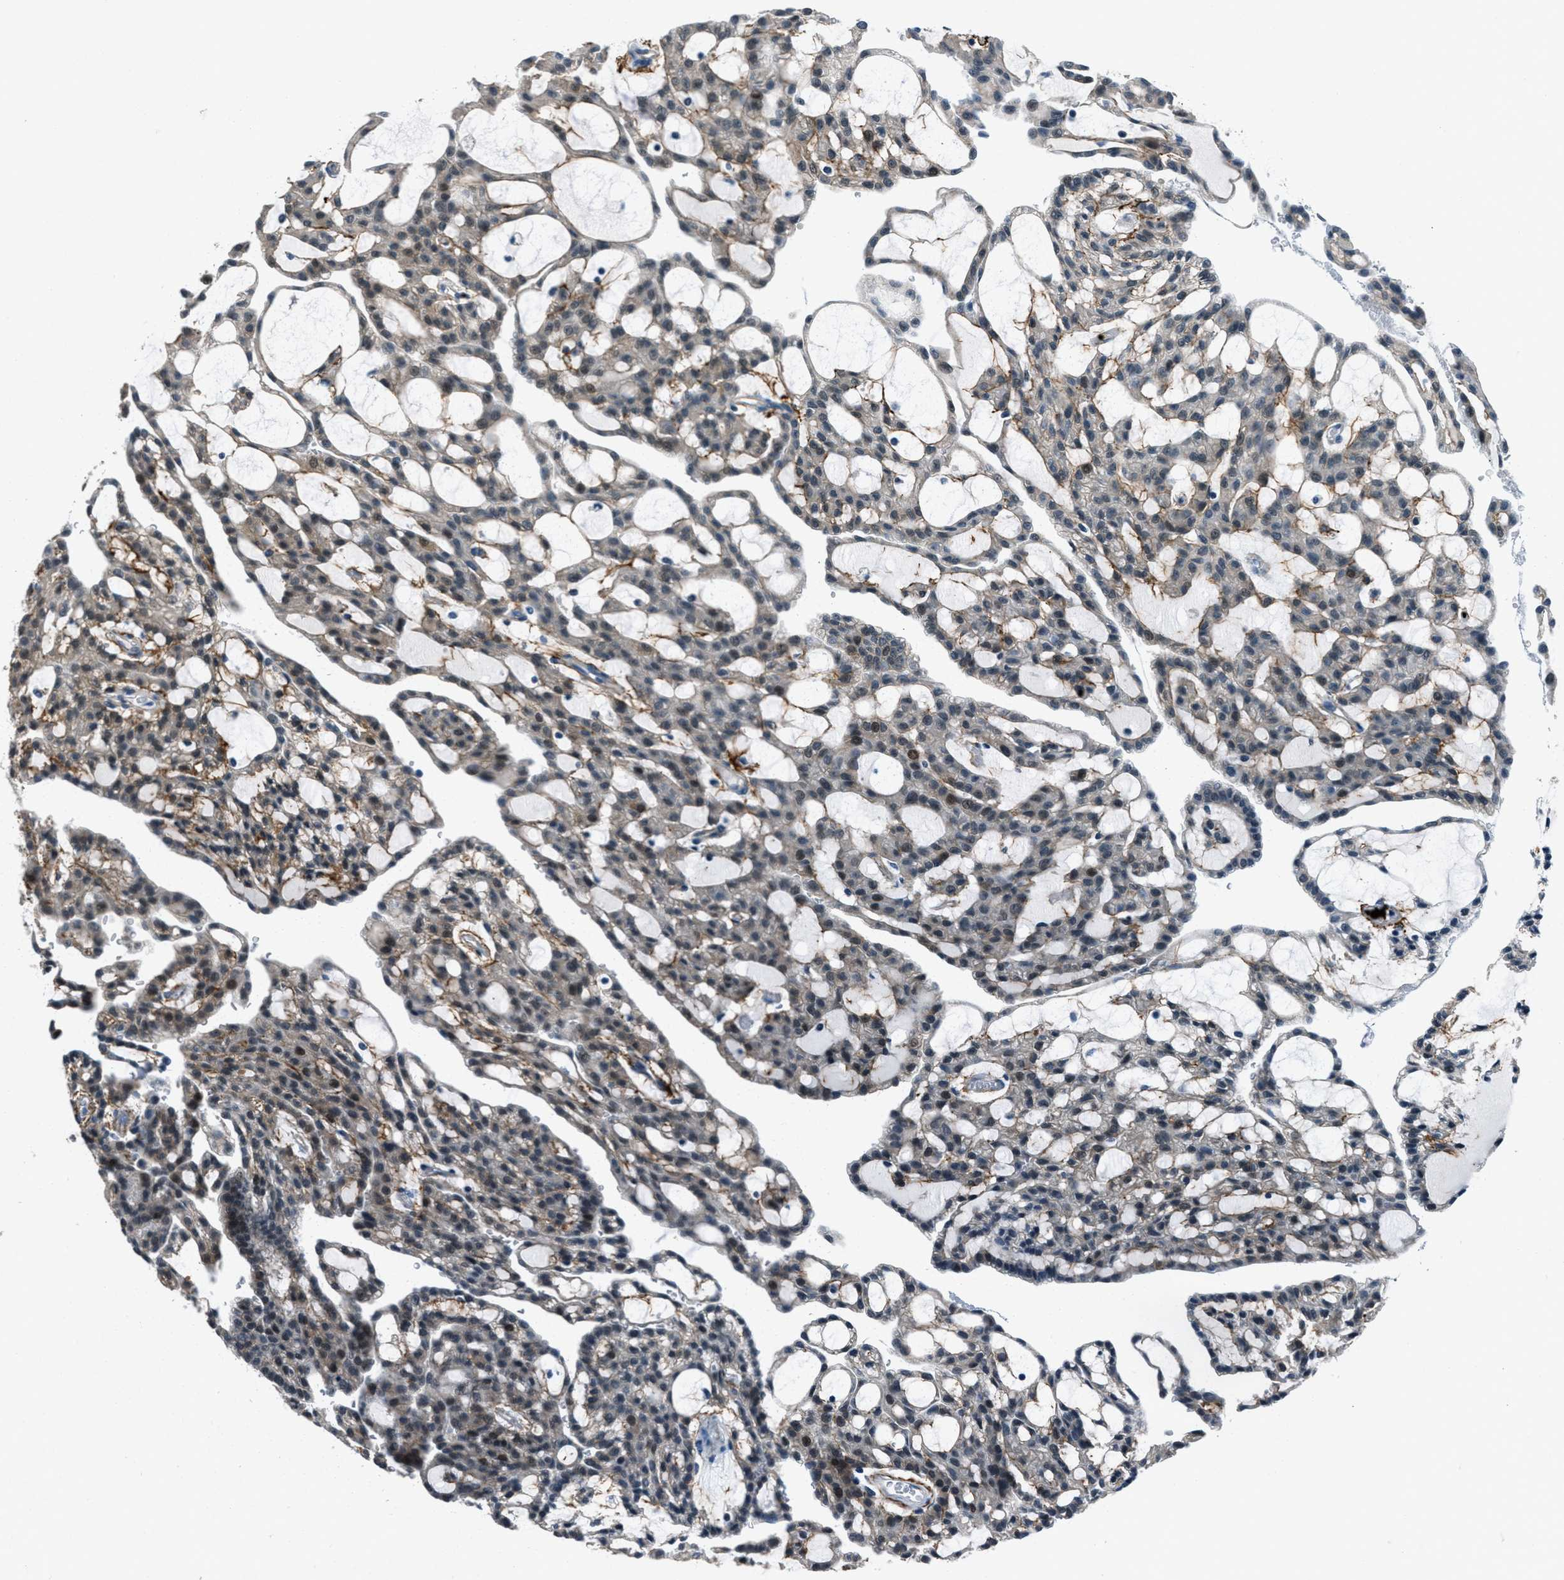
{"staining": {"intensity": "weak", "quantity": "25%-75%", "location": "nuclear"}, "tissue": "renal cancer", "cell_type": "Tumor cells", "image_type": "cancer", "snomed": [{"axis": "morphology", "description": "Adenocarcinoma, NOS"}, {"axis": "topography", "description": "Kidney"}], "caption": "A histopathology image of renal cancer (adenocarcinoma) stained for a protein shows weak nuclear brown staining in tumor cells. Immunohistochemistry (ihc) stains the protein of interest in brown and the nuclei are stained blue.", "gene": "FBN1", "patient": {"sex": "male", "age": 63}}